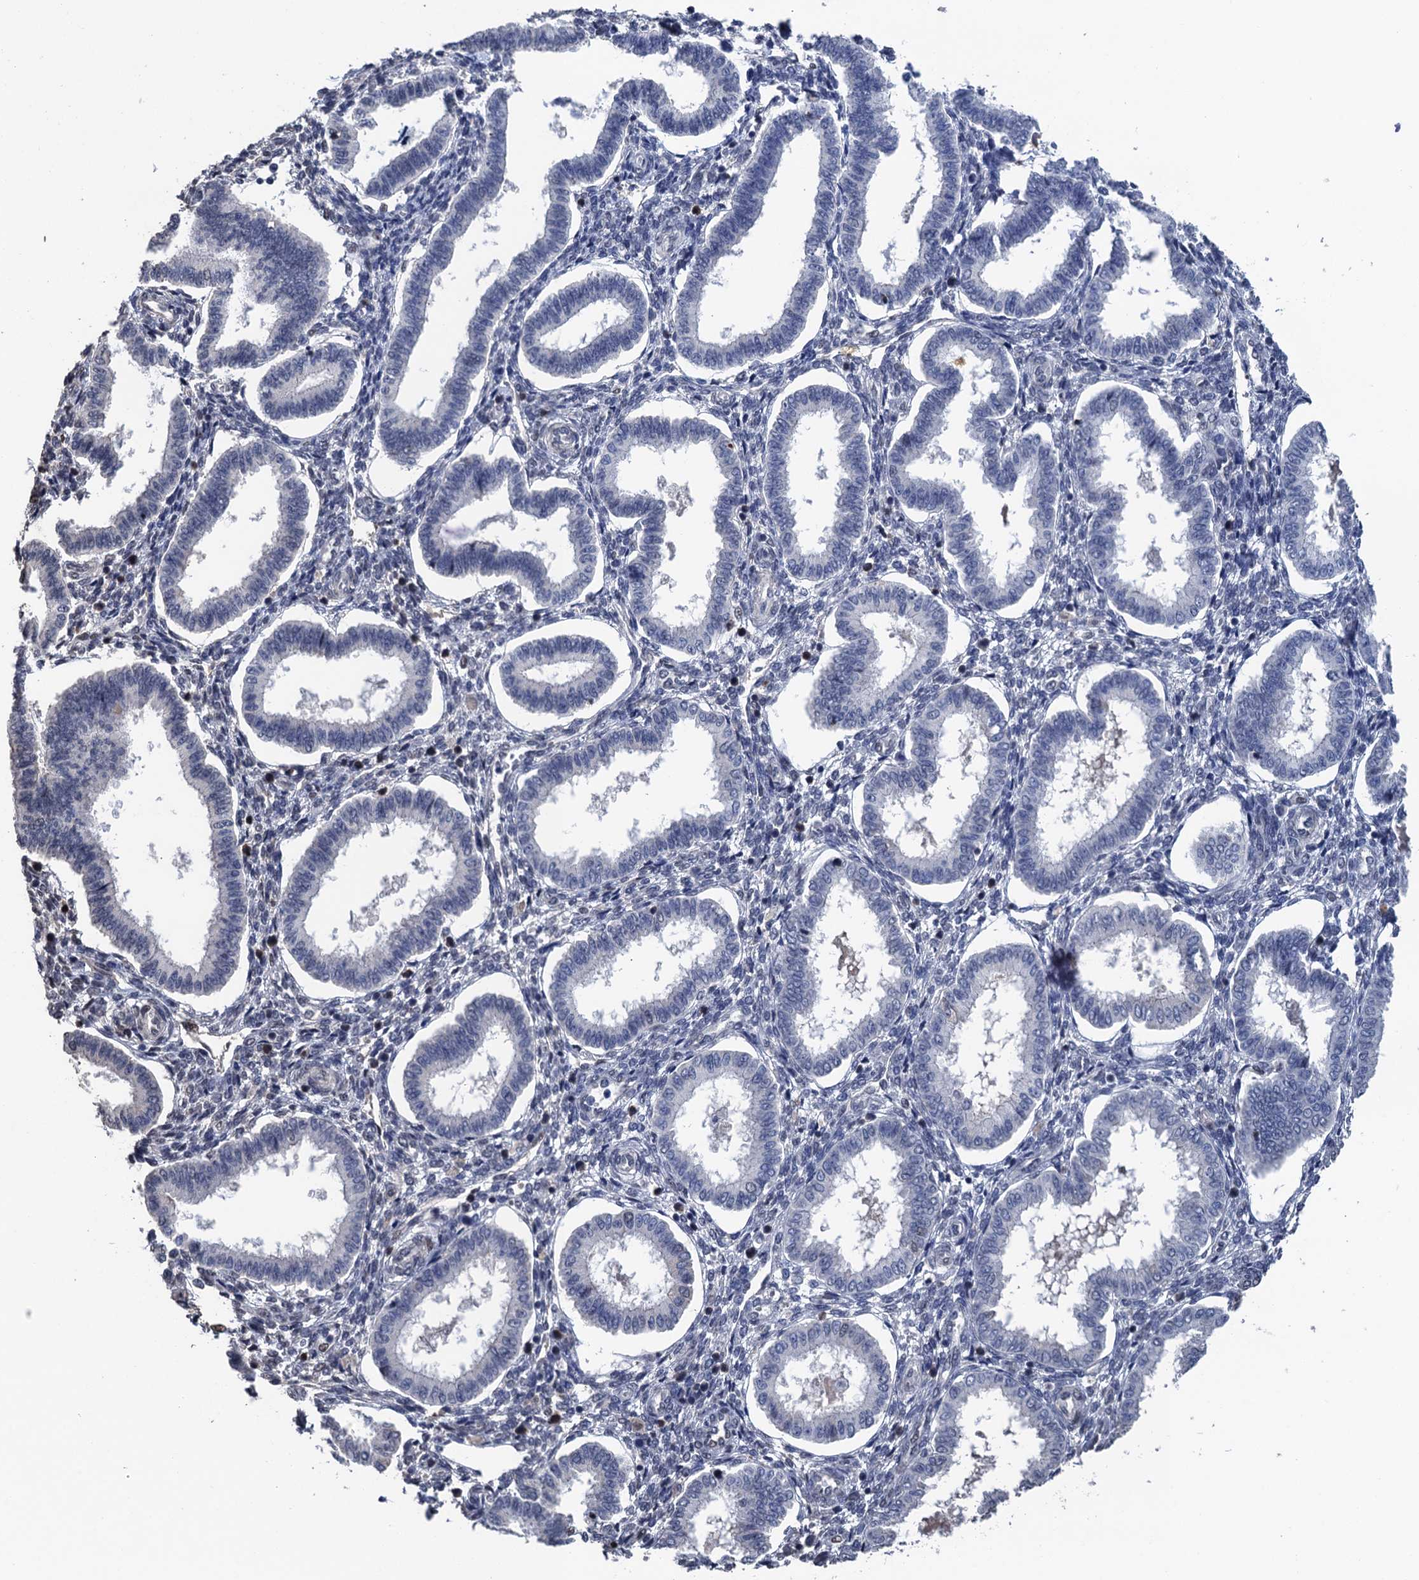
{"staining": {"intensity": "negative", "quantity": "none", "location": "none"}, "tissue": "endometrium", "cell_type": "Cells in endometrial stroma", "image_type": "normal", "snomed": [{"axis": "morphology", "description": "Normal tissue, NOS"}, {"axis": "topography", "description": "Endometrium"}], "caption": "This micrograph is of benign endometrium stained with IHC to label a protein in brown with the nuclei are counter-stained blue. There is no staining in cells in endometrial stroma. Brightfield microscopy of immunohistochemistry (IHC) stained with DAB (brown) and hematoxylin (blue), captured at high magnification.", "gene": "ART5", "patient": {"sex": "female", "age": 24}}